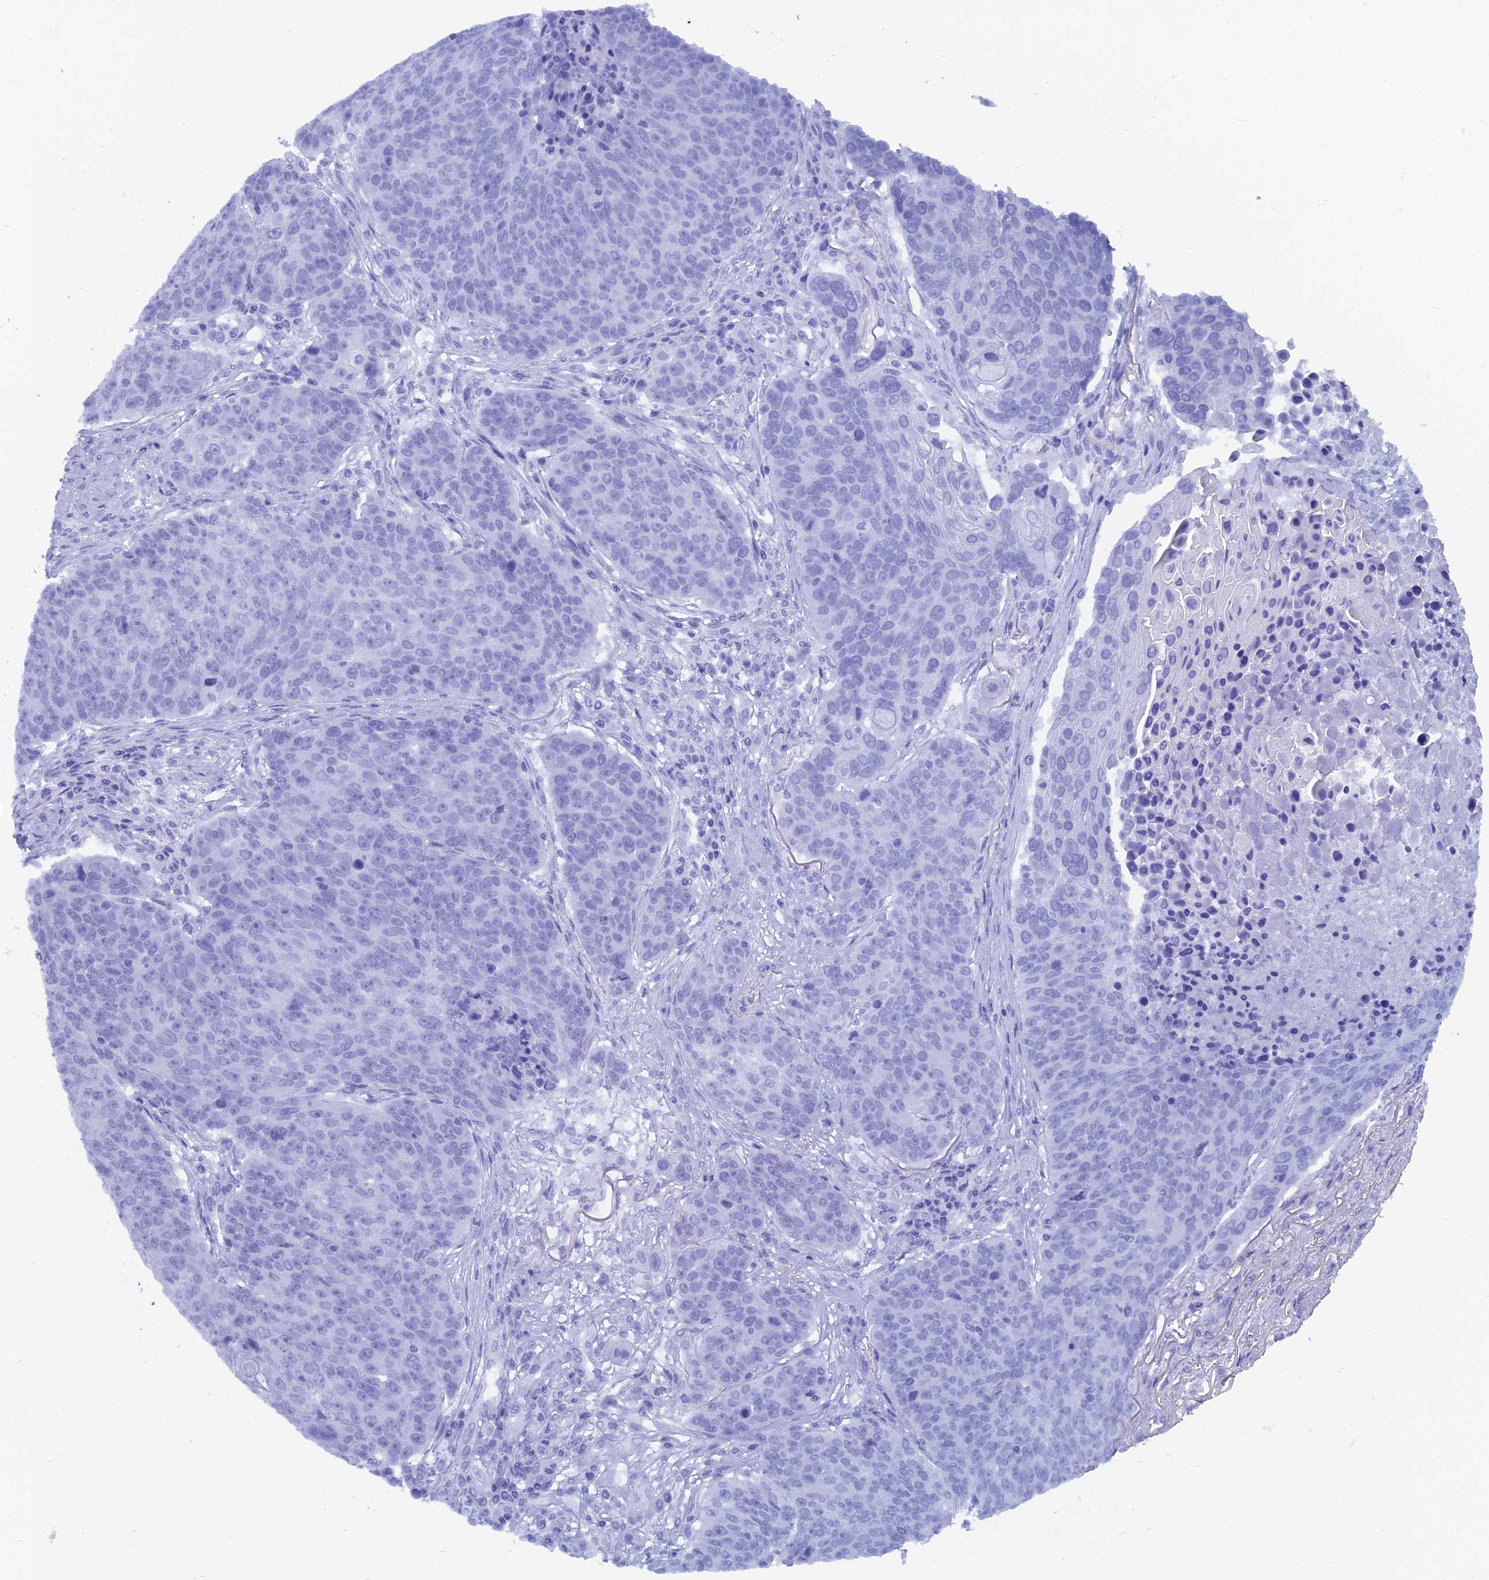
{"staining": {"intensity": "negative", "quantity": "none", "location": "none"}, "tissue": "lung cancer", "cell_type": "Tumor cells", "image_type": "cancer", "snomed": [{"axis": "morphology", "description": "Normal tissue, NOS"}, {"axis": "morphology", "description": "Squamous cell carcinoma, NOS"}, {"axis": "topography", "description": "Lymph node"}, {"axis": "topography", "description": "Lung"}], "caption": "Lung cancer (squamous cell carcinoma) stained for a protein using immunohistochemistry (IHC) demonstrates no expression tumor cells.", "gene": "CAPS", "patient": {"sex": "male", "age": 66}}